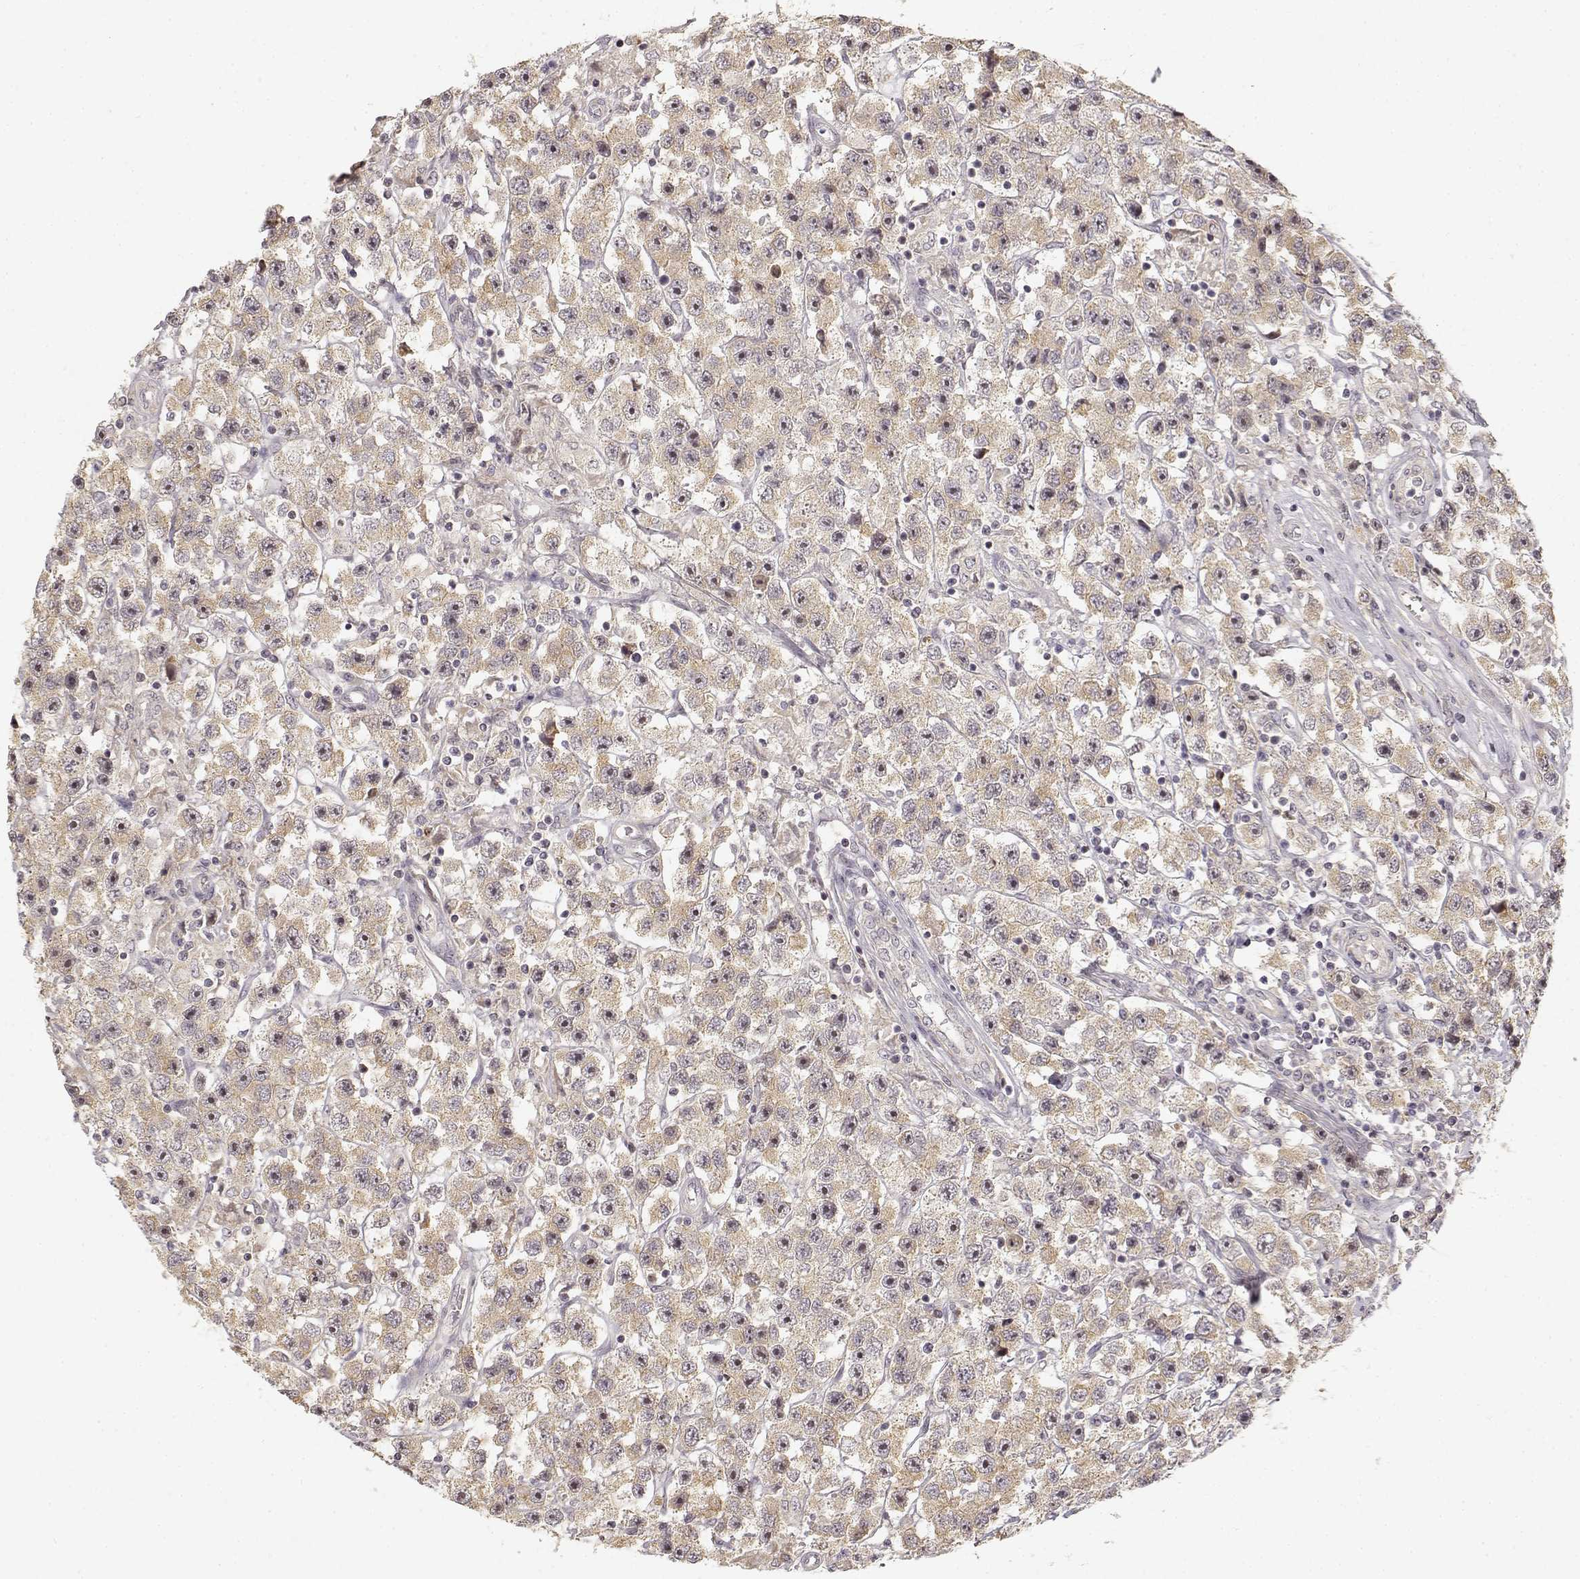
{"staining": {"intensity": "weak", "quantity": ">75%", "location": "cytoplasmic/membranous"}, "tissue": "testis cancer", "cell_type": "Tumor cells", "image_type": "cancer", "snomed": [{"axis": "morphology", "description": "Seminoma, NOS"}, {"axis": "topography", "description": "Testis"}], "caption": "The immunohistochemical stain highlights weak cytoplasmic/membranous expression in tumor cells of testis cancer tissue.", "gene": "MED12L", "patient": {"sex": "male", "age": 45}}